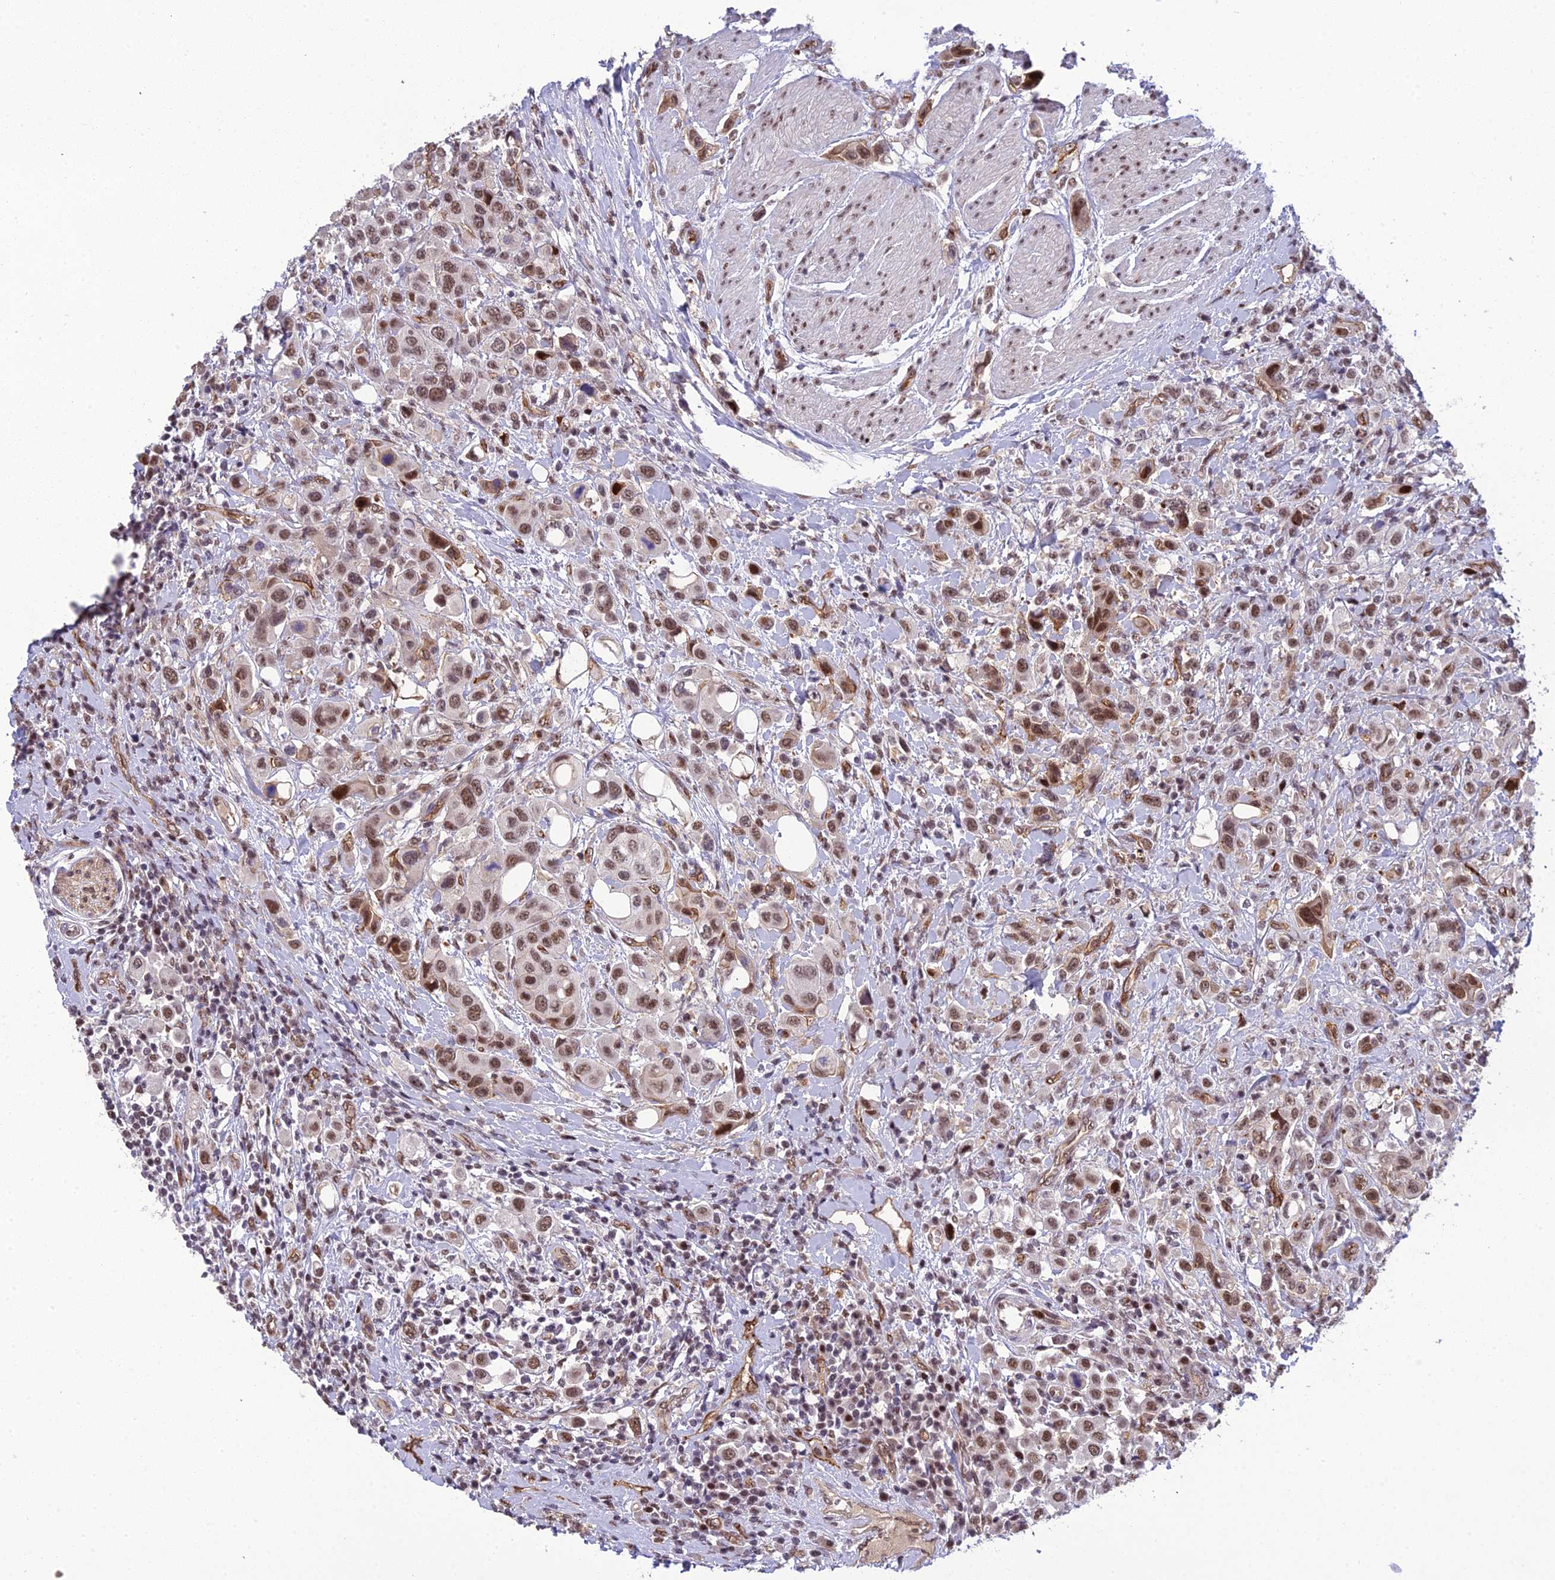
{"staining": {"intensity": "moderate", "quantity": ">75%", "location": "nuclear"}, "tissue": "urothelial cancer", "cell_type": "Tumor cells", "image_type": "cancer", "snomed": [{"axis": "morphology", "description": "Urothelial carcinoma, High grade"}, {"axis": "topography", "description": "Urinary bladder"}], "caption": "High-power microscopy captured an IHC micrograph of urothelial cancer, revealing moderate nuclear expression in approximately >75% of tumor cells.", "gene": "RANBP3", "patient": {"sex": "male", "age": 50}}